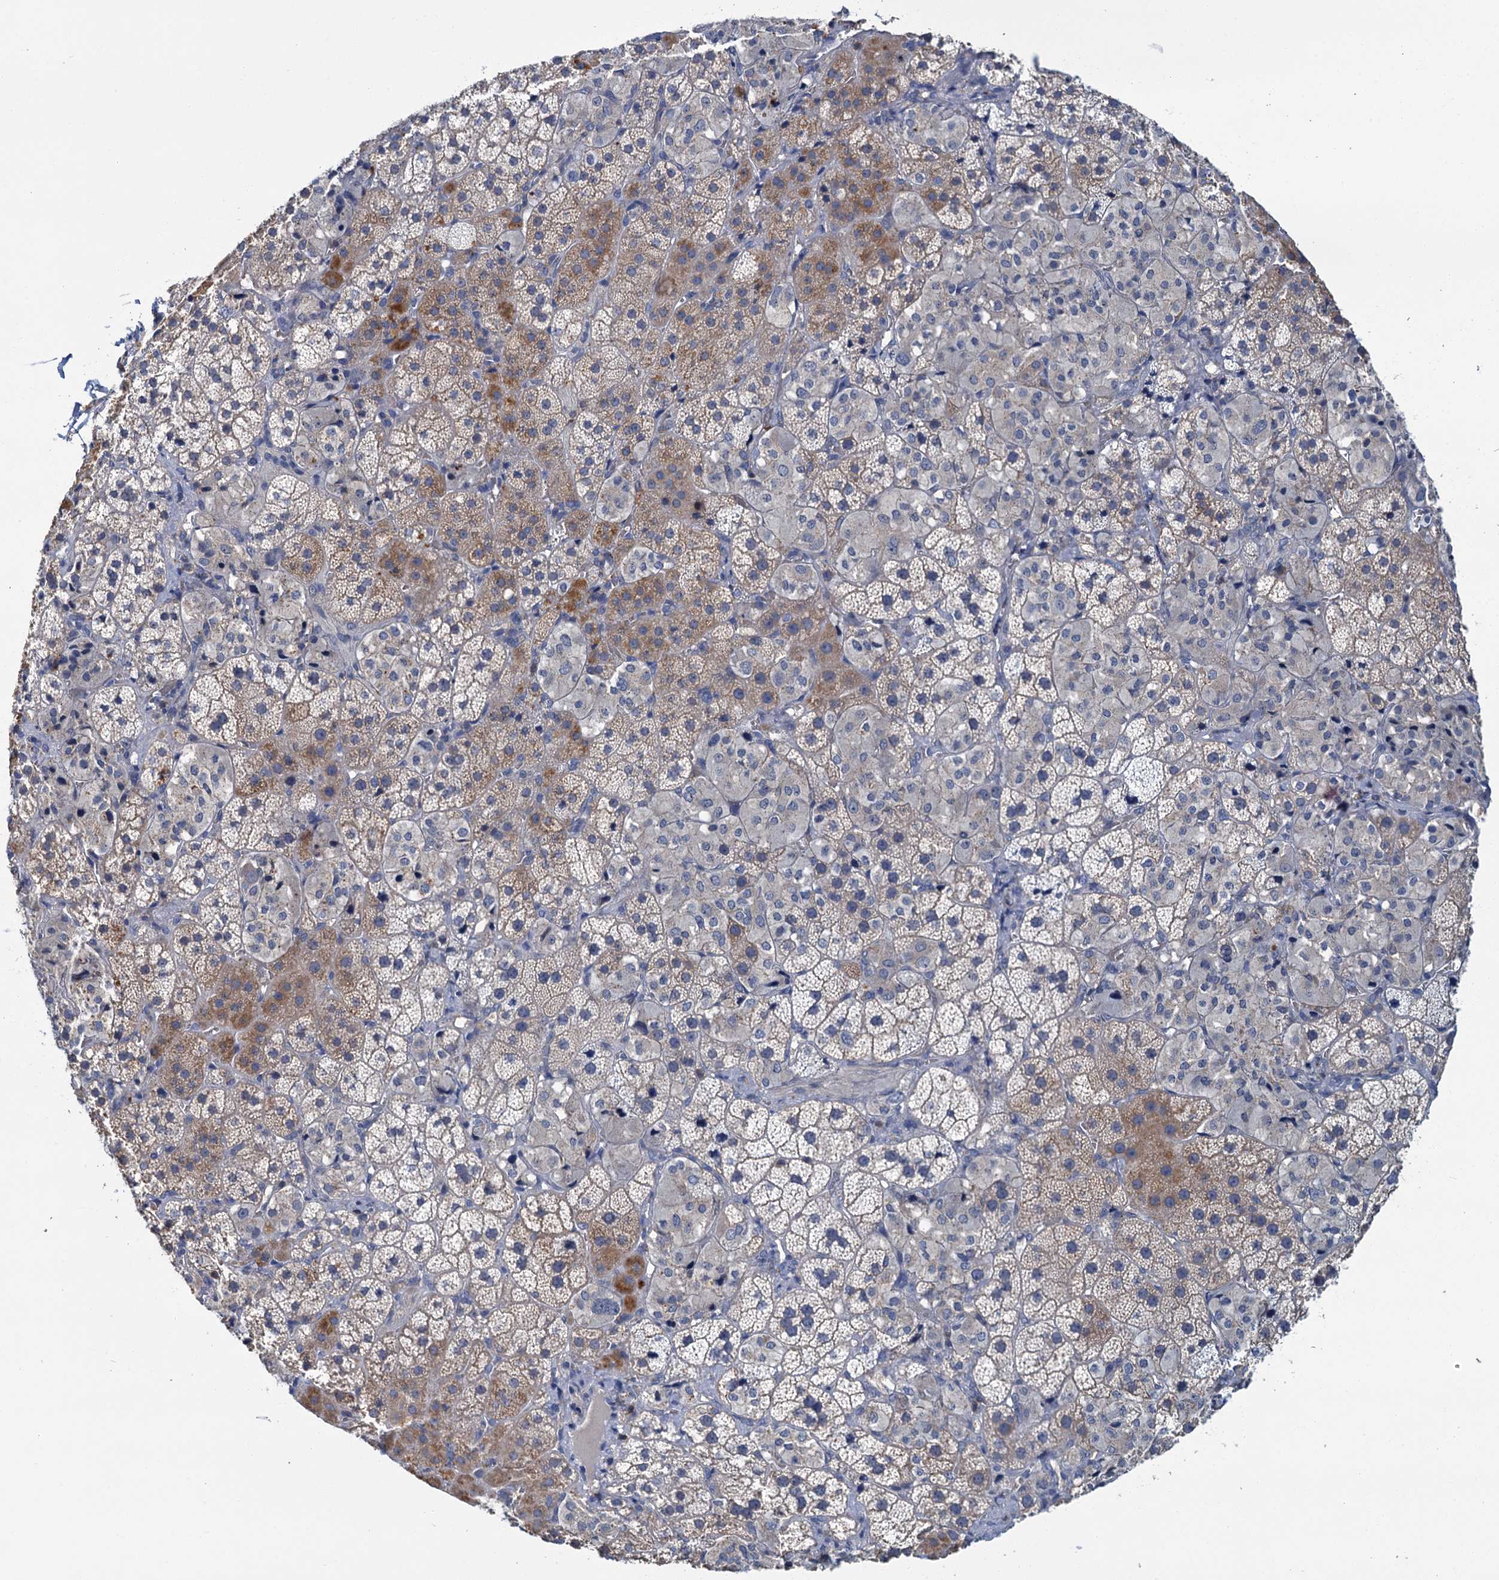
{"staining": {"intensity": "moderate", "quantity": "<25%", "location": "cytoplasmic/membranous"}, "tissue": "adrenal gland", "cell_type": "Glandular cells", "image_type": "normal", "snomed": [{"axis": "morphology", "description": "Normal tissue, NOS"}, {"axis": "topography", "description": "Adrenal gland"}], "caption": "A brown stain highlights moderate cytoplasmic/membranous positivity of a protein in glandular cells of unremarkable human adrenal gland.", "gene": "FGFR2", "patient": {"sex": "female", "age": 44}}